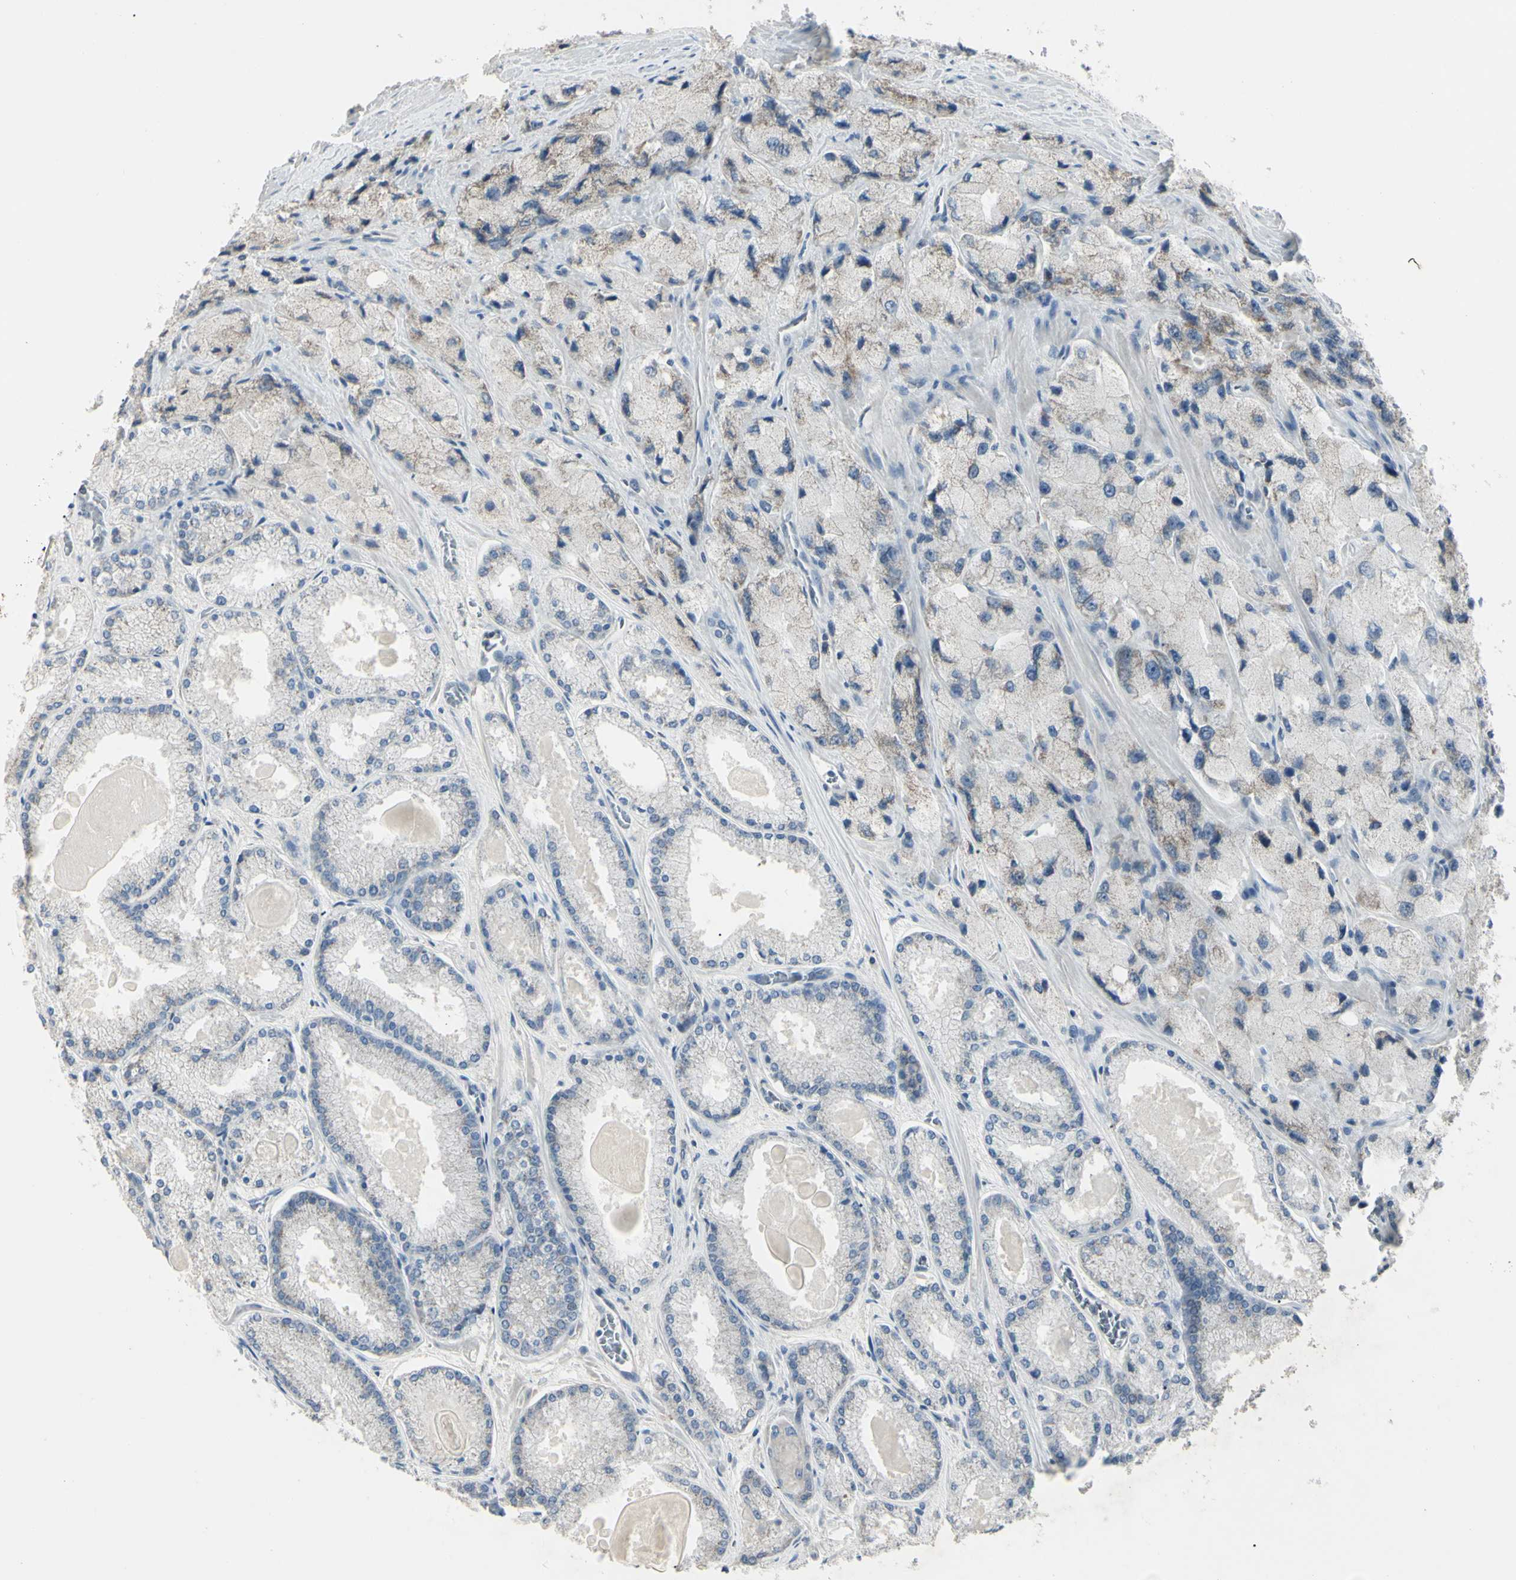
{"staining": {"intensity": "weak", "quantity": "25%-75%", "location": "cytoplasmic/membranous"}, "tissue": "prostate cancer", "cell_type": "Tumor cells", "image_type": "cancer", "snomed": [{"axis": "morphology", "description": "Adenocarcinoma, High grade"}, {"axis": "topography", "description": "Prostate"}], "caption": "A brown stain highlights weak cytoplasmic/membranous positivity of a protein in human prostate cancer tumor cells.", "gene": "PIAS4", "patient": {"sex": "male", "age": 58}}